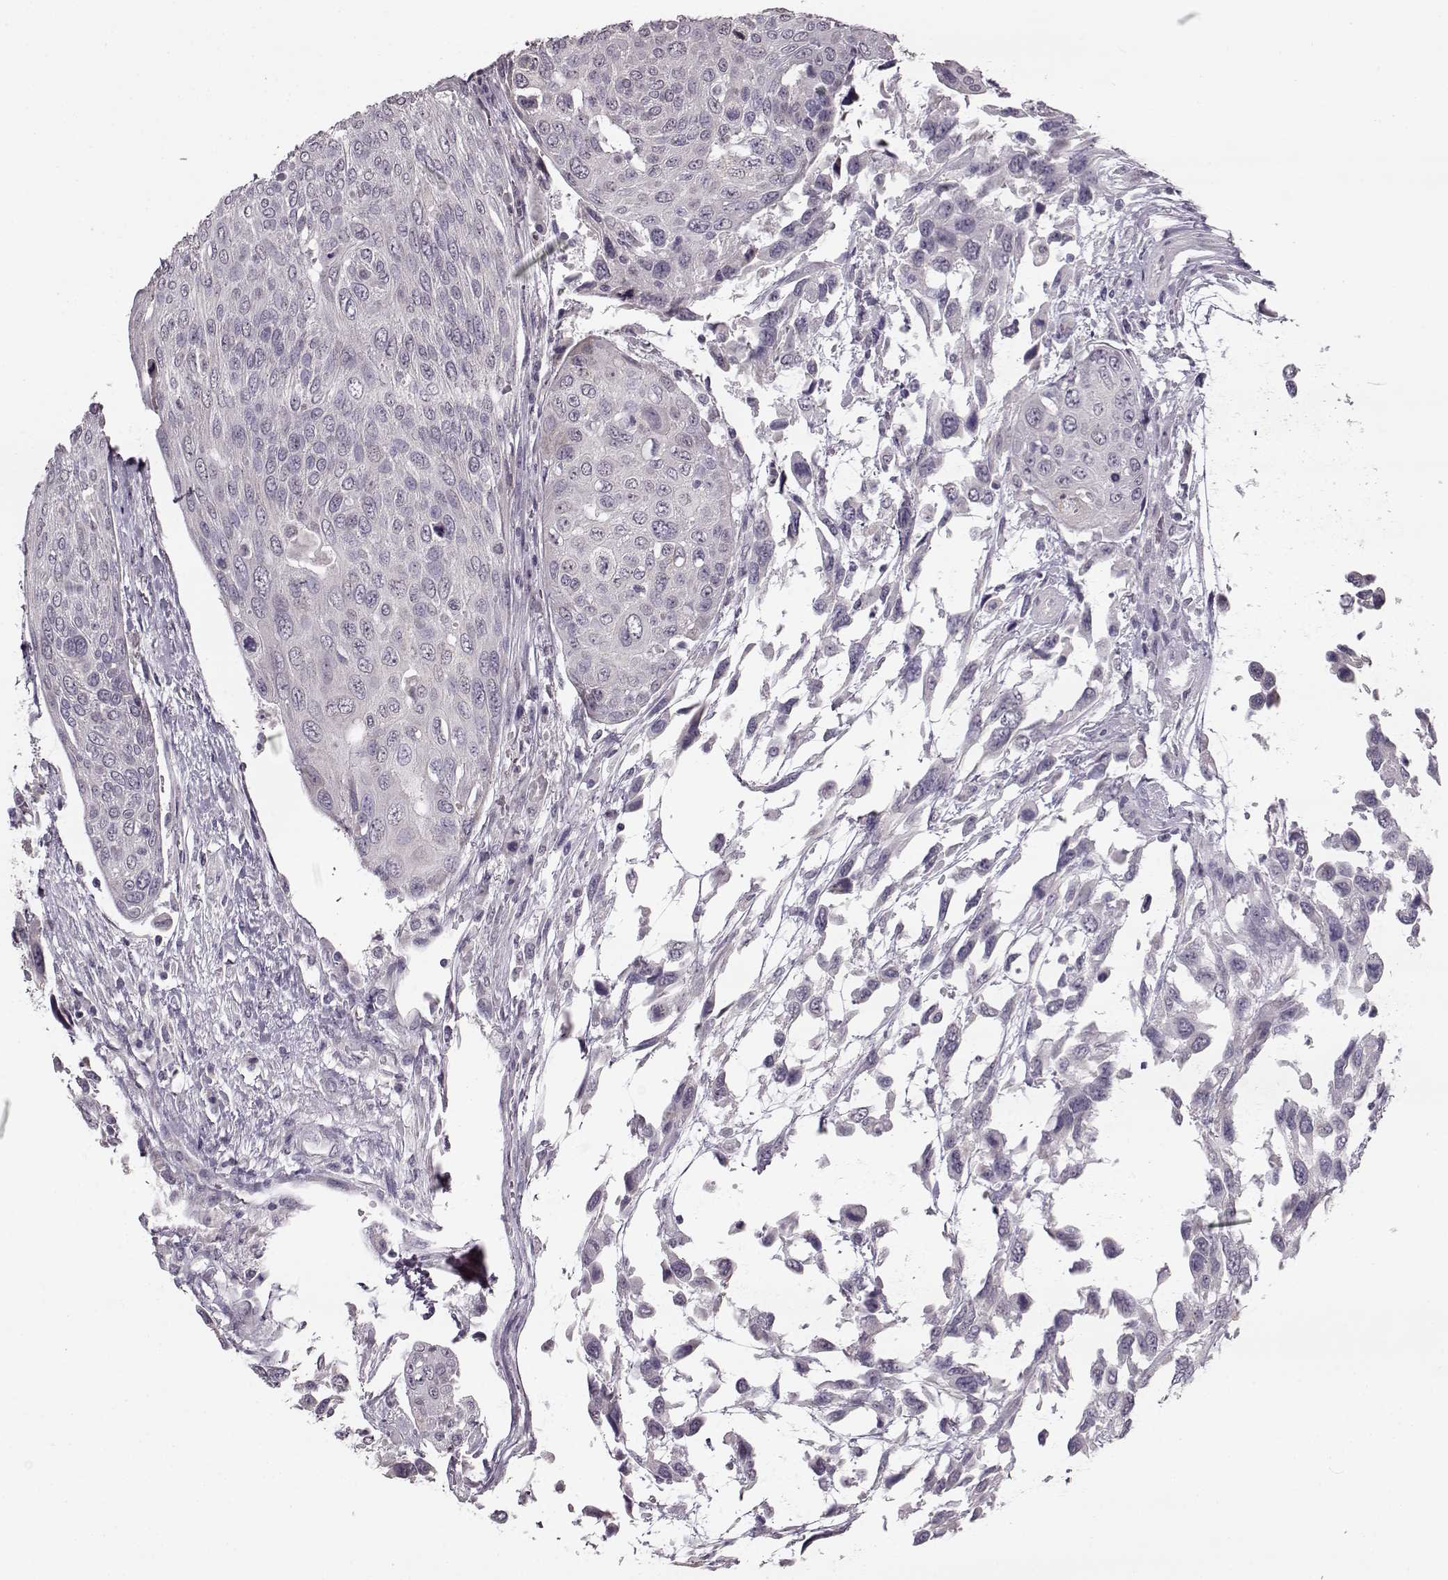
{"staining": {"intensity": "negative", "quantity": "none", "location": "none"}, "tissue": "urothelial cancer", "cell_type": "Tumor cells", "image_type": "cancer", "snomed": [{"axis": "morphology", "description": "Urothelial carcinoma, High grade"}, {"axis": "topography", "description": "Urinary bladder"}], "caption": "This is a image of immunohistochemistry (IHC) staining of urothelial carcinoma (high-grade), which shows no staining in tumor cells. (Stains: DAB (3,3'-diaminobenzidine) IHC with hematoxylin counter stain, Microscopy: brightfield microscopy at high magnification).", "gene": "MAP6D1", "patient": {"sex": "female", "age": 70}}